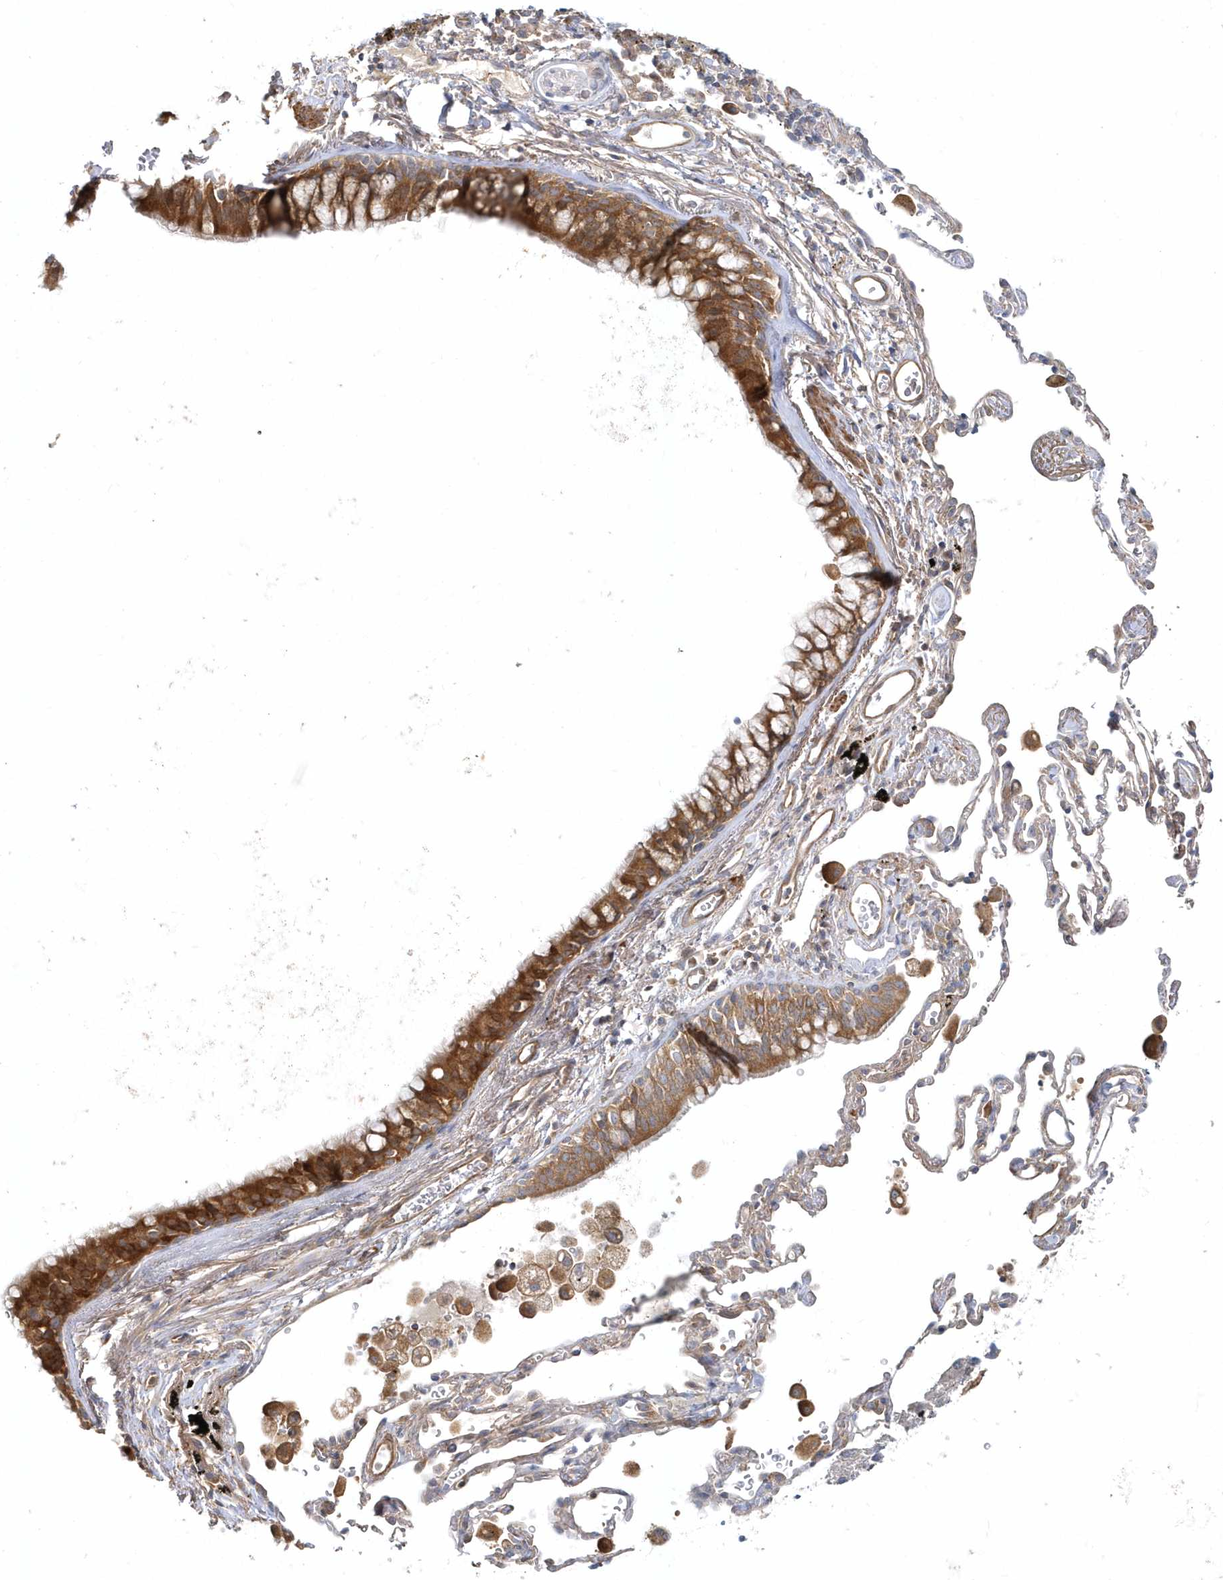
{"staining": {"intensity": "moderate", "quantity": ">75%", "location": "cytoplasmic/membranous"}, "tissue": "bronchus", "cell_type": "Respiratory epithelial cells", "image_type": "normal", "snomed": [{"axis": "morphology", "description": "Normal tissue, NOS"}, {"axis": "morphology", "description": "Adenocarcinoma, NOS"}, {"axis": "topography", "description": "Bronchus"}, {"axis": "topography", "description": "Lung"}], "caption": "A brown stain highlights moderate cytoplasmic/membranous expression of a protein in respiratory epithelial cells of unremarkable bronchus. (DAB (3,3'-diaminobenzidine) = brown stain, brightfield microscopy at high magnification).", "gene": "LEXM", "patient": {"sex": "male", "age": 54}}